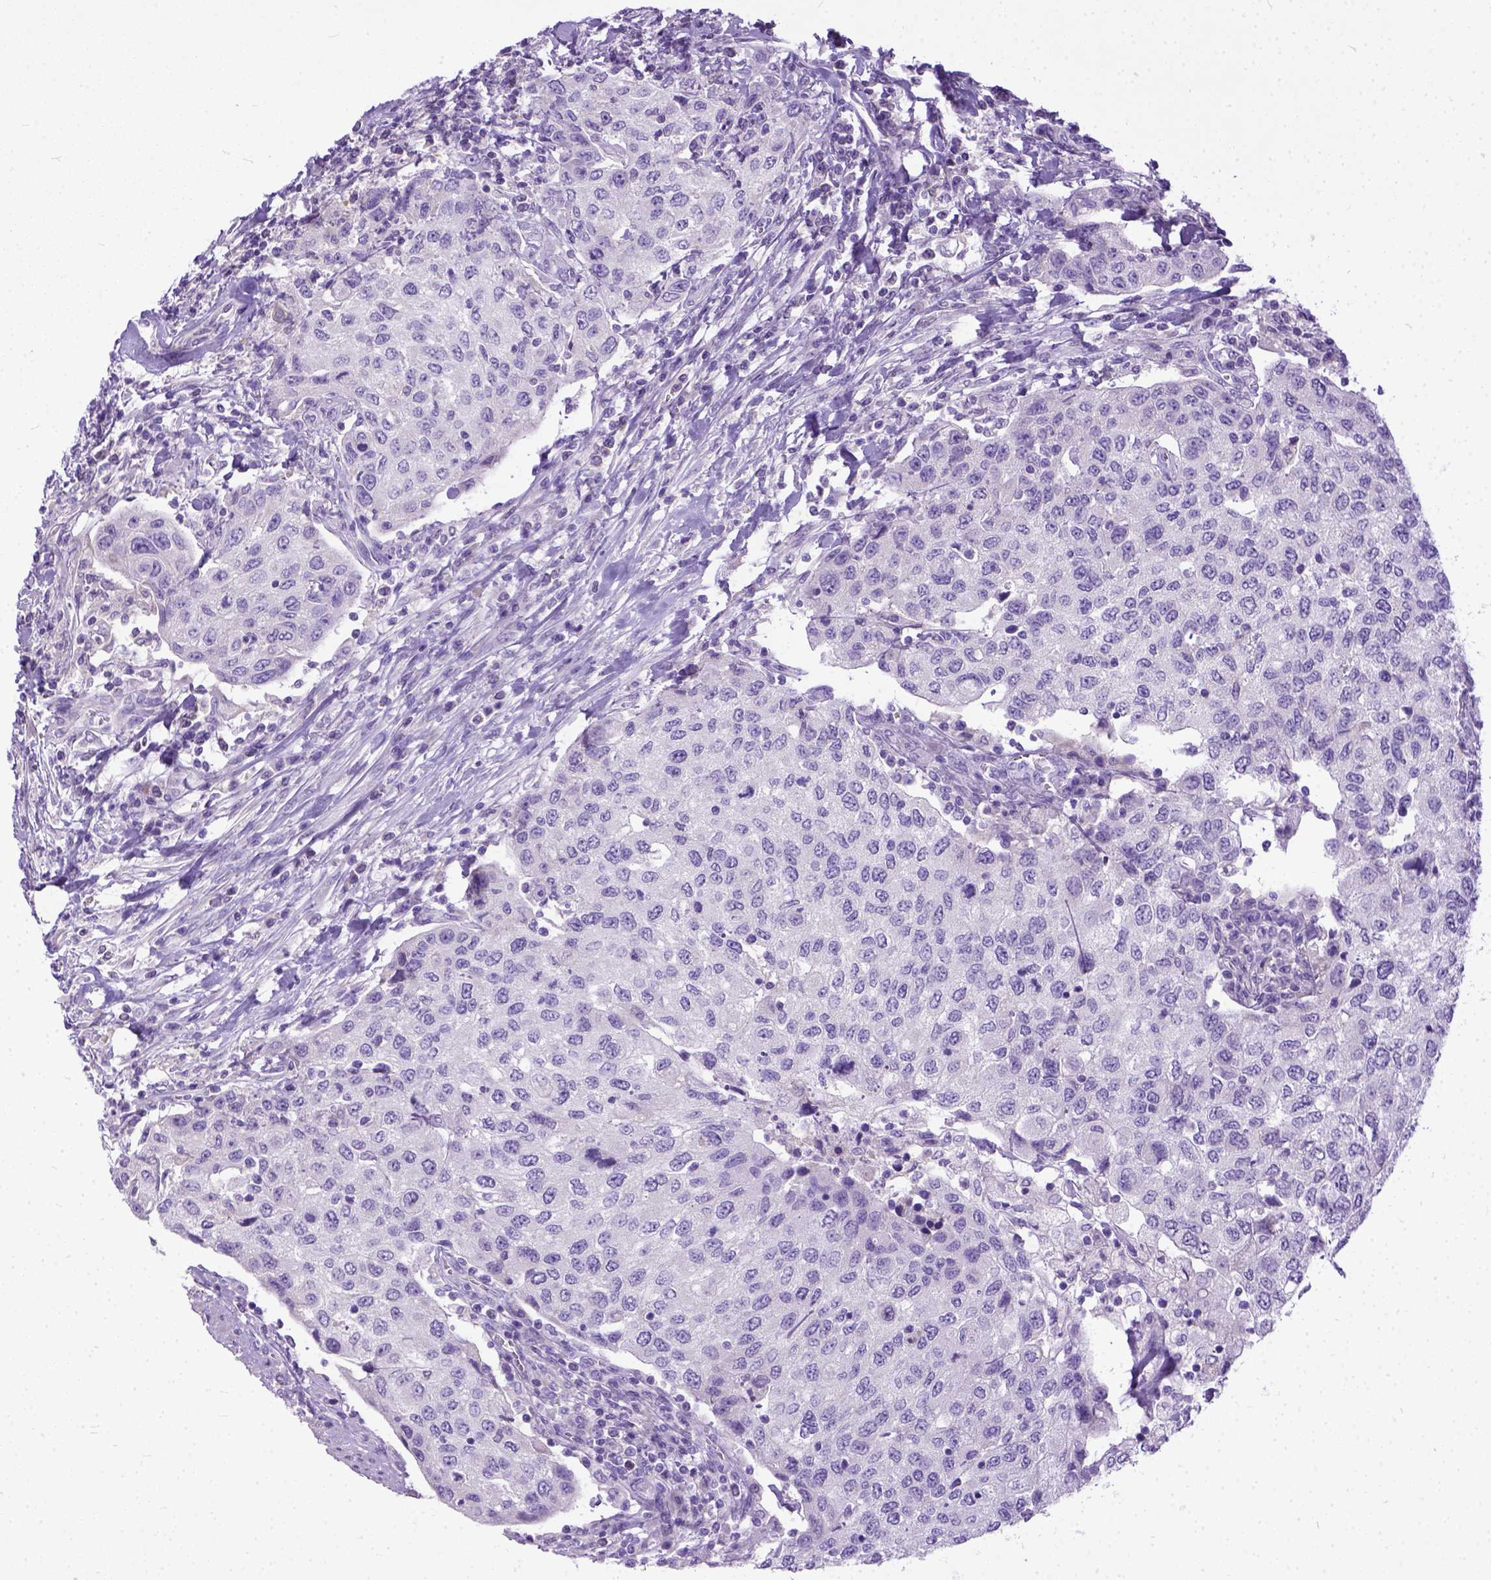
{"staining": {"intensity": "negative", "quantity": "none", "location": "none"}, "tissue": "urothelial cancer", "cell_type": "Tumor cells", "image_type": "cancer", "snomed": [{"axis": "morphology", "description": "Urothelial carcinoma, High grade"}, {"axis": "topography", "description": "Urinary bladder"}], "caption": "Tumor cells are negative for brown protein staining in urothelial carcinoma (high-grade). (Stains: DAB IHC with hematoxylin counter stain, Microscopy: brightfield microscopy at high magnification).", "gene": "PLK5", "patient": {"sex": "female", "age": 78}}